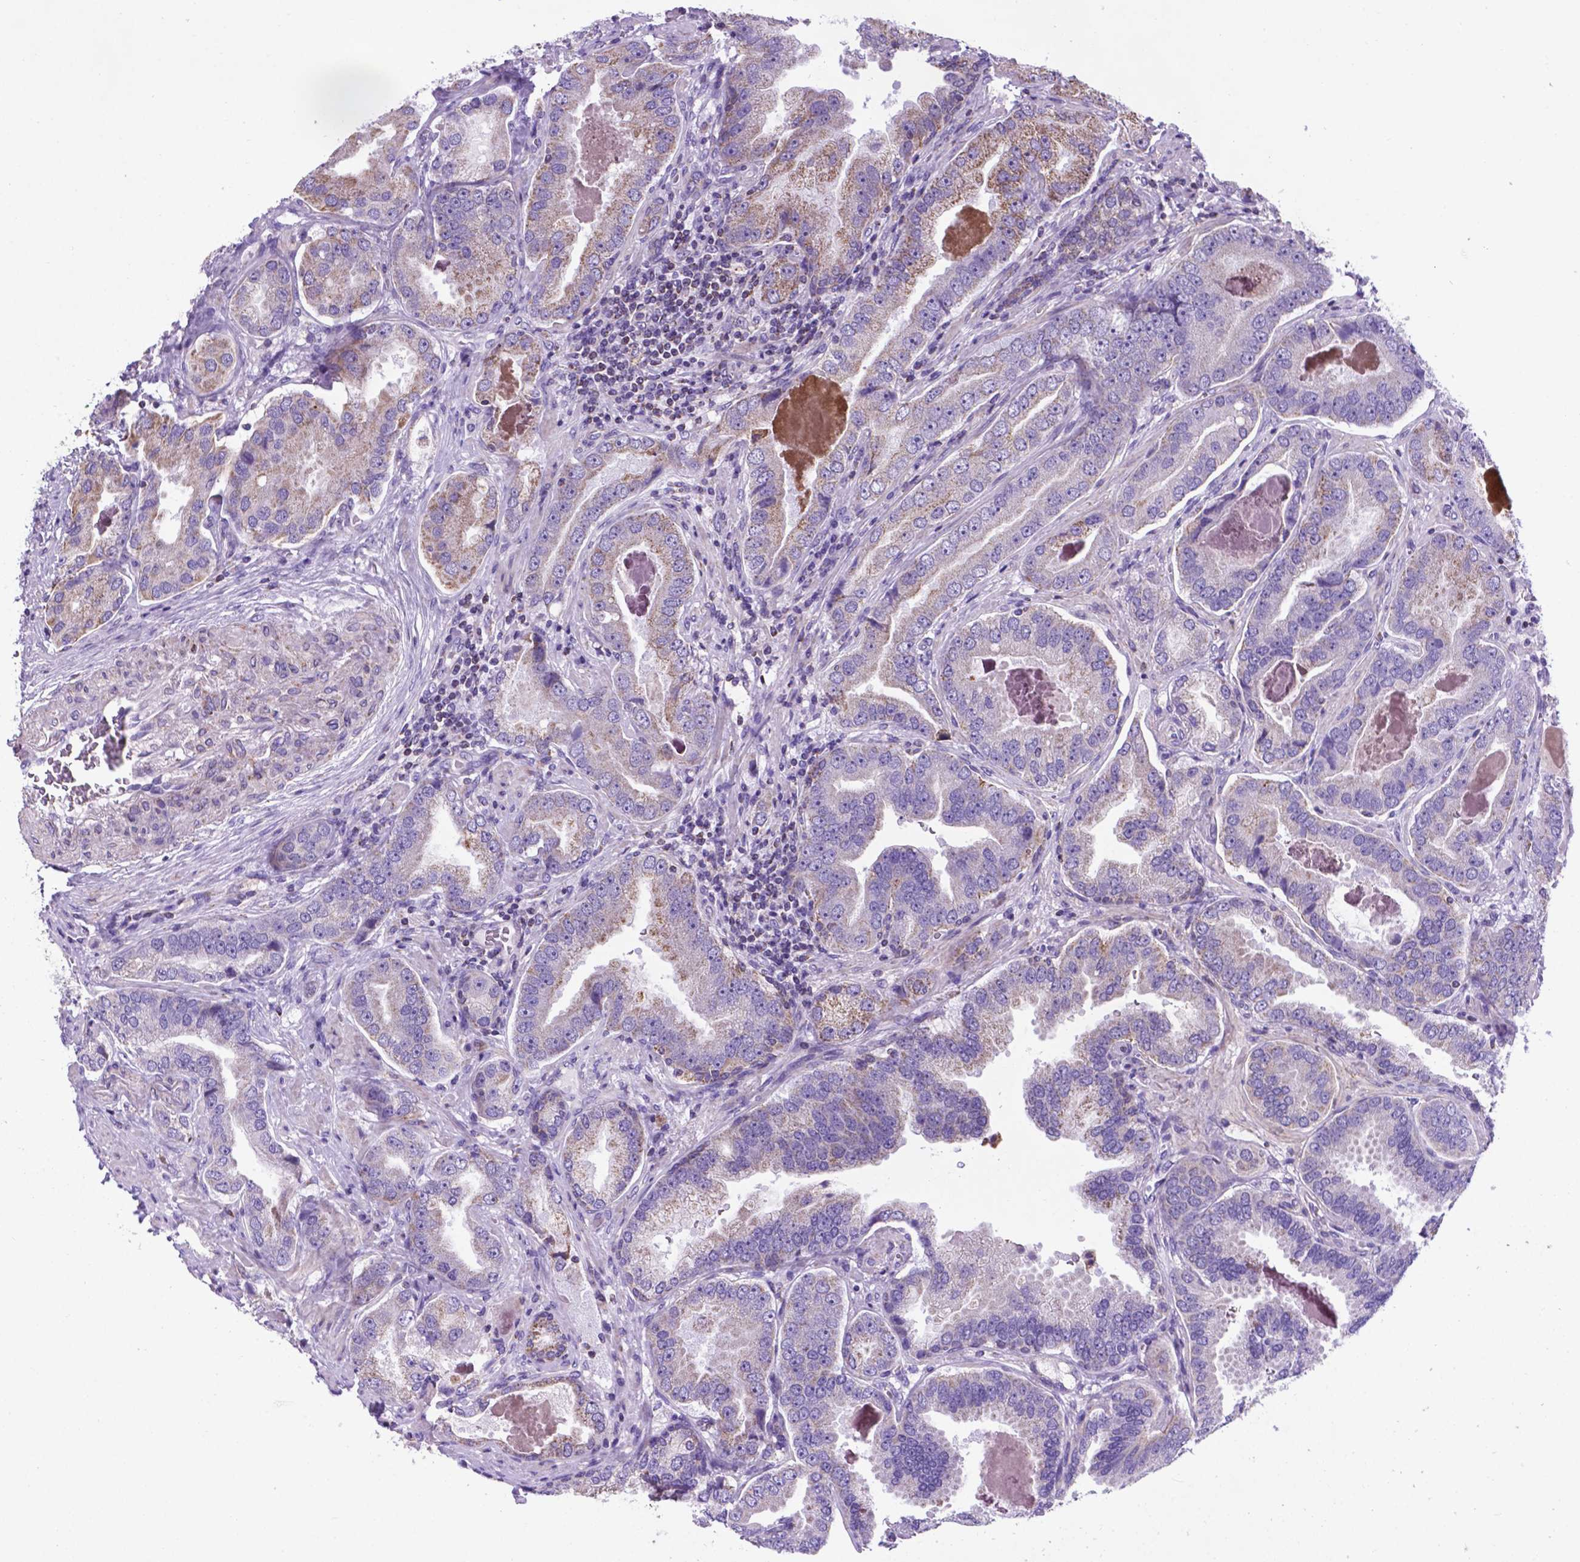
{"staining": {"intensity": "weak", "quantity": "<25%", "location": "cytoplasmic/membranous"}, "tissue": "prostate cancer", "cell_type": "Tumor cells", "image_type": "cancer", "snomed": [{"axis": "morphology", "description": "Adenocarcinoma, NOS"}, {"axis": "topography", "description": "Prostate"}], "caption": "IHC photomicrograph of neoplastic tissue: prostate adenocarcinoma stained with DAB (3,3'-diaminobenzidine) exhibits no significant protein staining in tumor cells.", "gene": "POU3F3", "patient": {"sex": "male", "age": 64}}